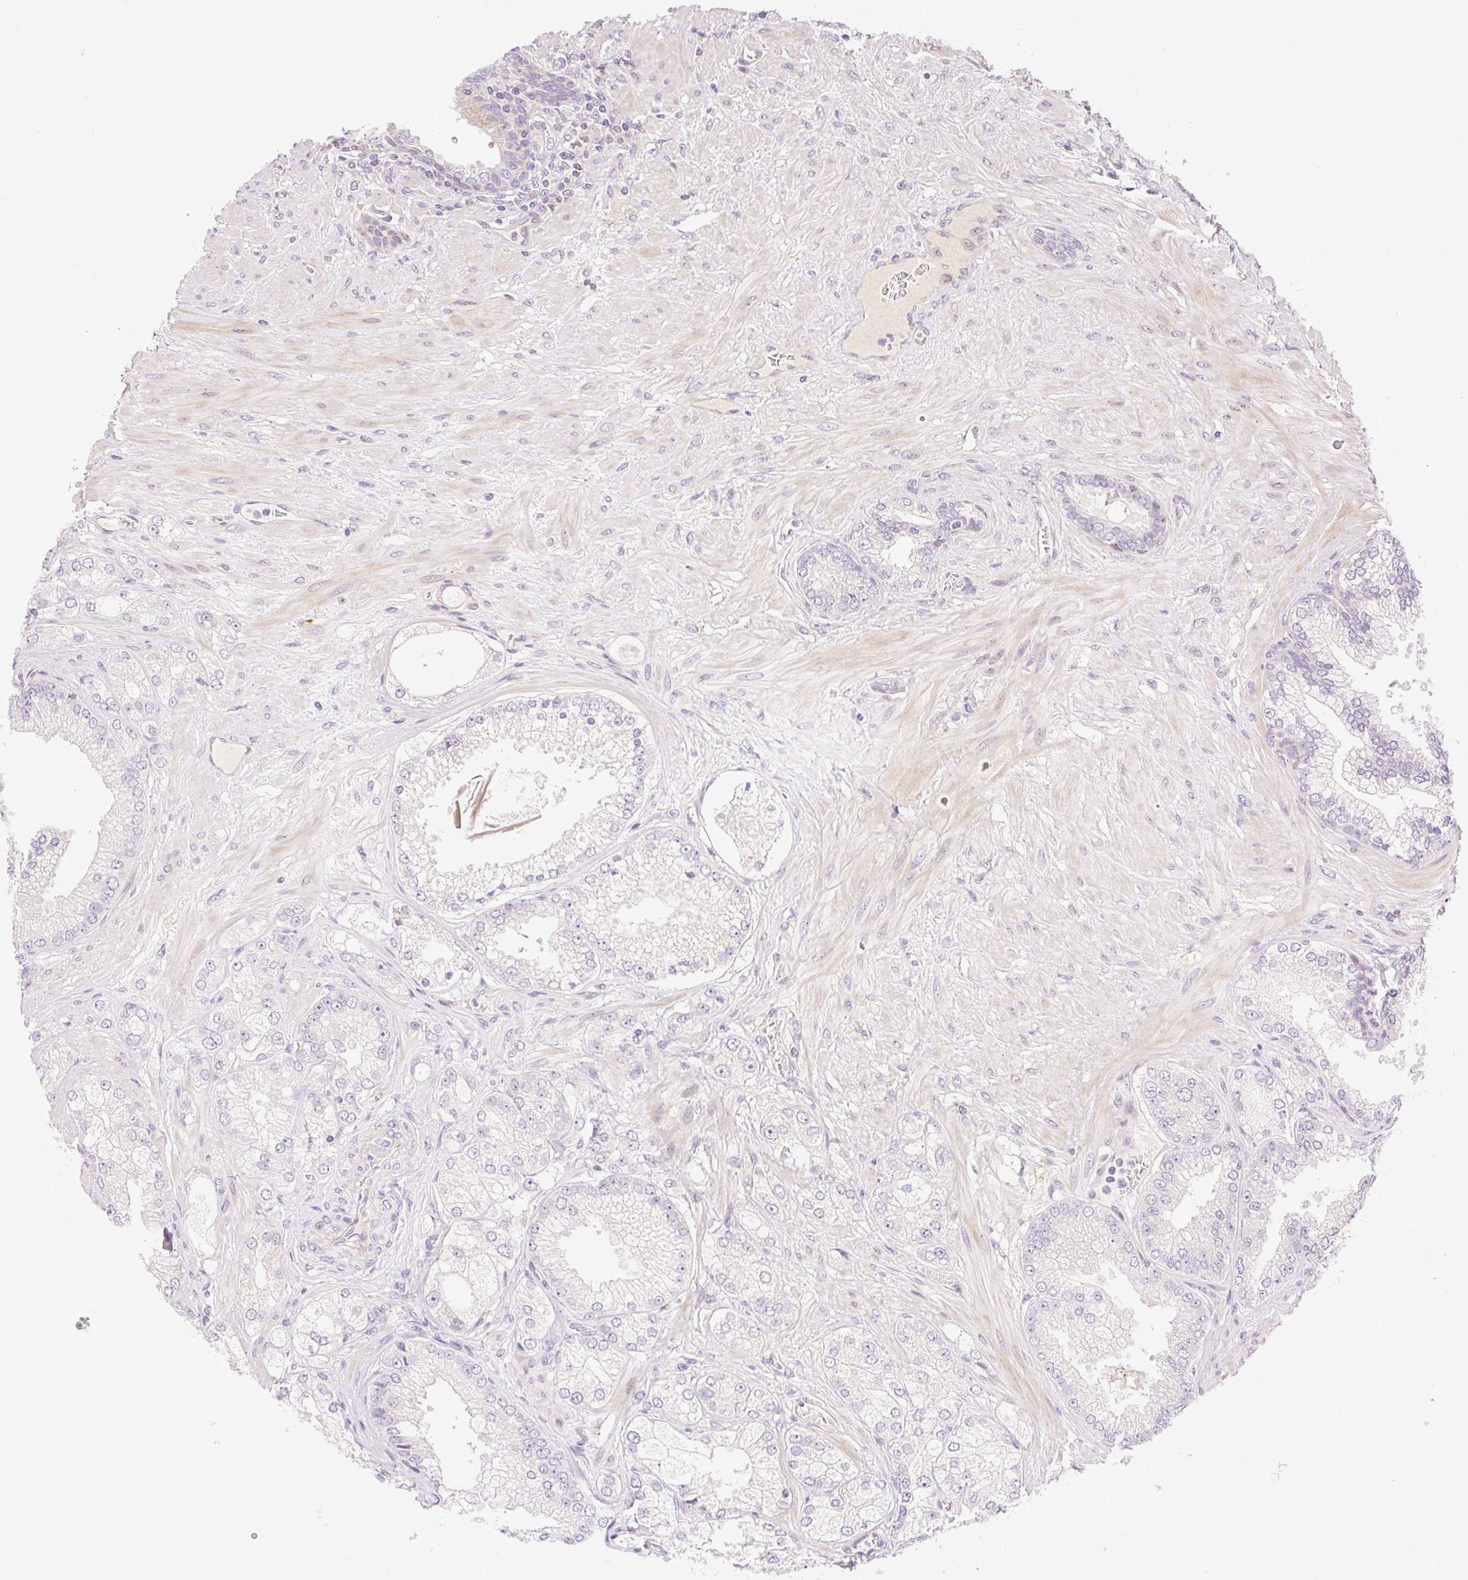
{"staining": {"intensity": "negative", "quantity": "none", "location": "none"}, "tissue": "prostate cancer", "cell_type": "Tumor cells", "image_type": "cancer", "snomed": [{"axis": "morphology", "description": "Normal tissue, NOS"}, {"axis": "morphology", "description": "Adenocarcinoma, High grade"}, {"axis": "topography", "description": "Prostate"}, {"axis": "topography", "description": "Peripheral nerve tissue"}], "caption": "Immunohistochemical staining of human prostate high-grade adenocarcinoma displays no significant positivity in tumor cells.", "gene": "ZNF394", "patient": {"sex": "male", "age": 68}}